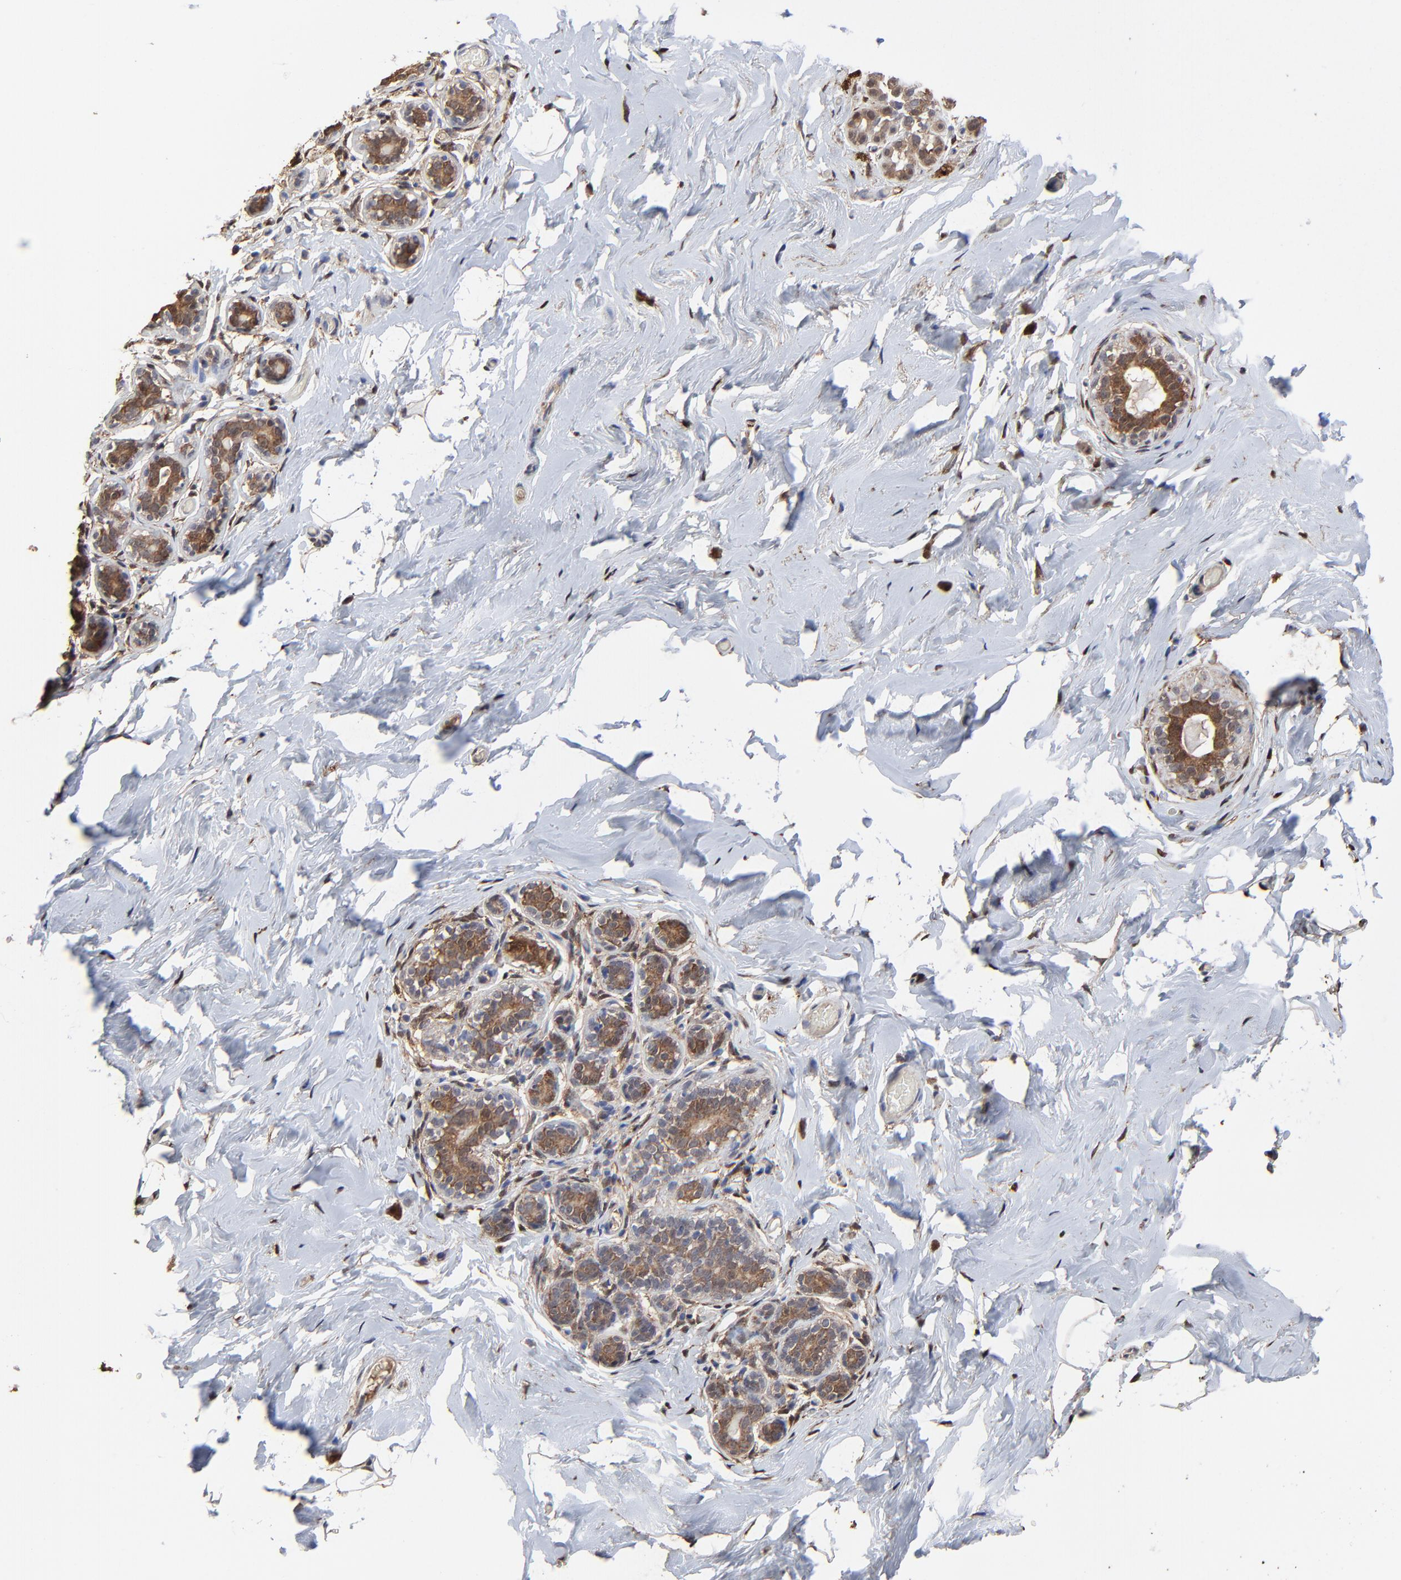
{"staining": {"intensity": "moderate", "quantity": ">75%", "location": "cytoplasmic/membranous"}, "tissue": "breast", "cell_type": "Adipocytes", "image_type": "normal", "snomed": [{"axis": "morphology", "description": "Normal tissue, NOS"}, {"axis": "topography", "description": "Breast"}, {"axis": "topography", "description": "Soft tissue"}], "caption": "The photomicrograph reveals immunohistochemical staining of normal breast. There is moderate cytoplasmic/membranous staining is present in about >75% of adipocytes.", "gene": "LGALS3", "patient": {"sex": "female", "age": 75}}